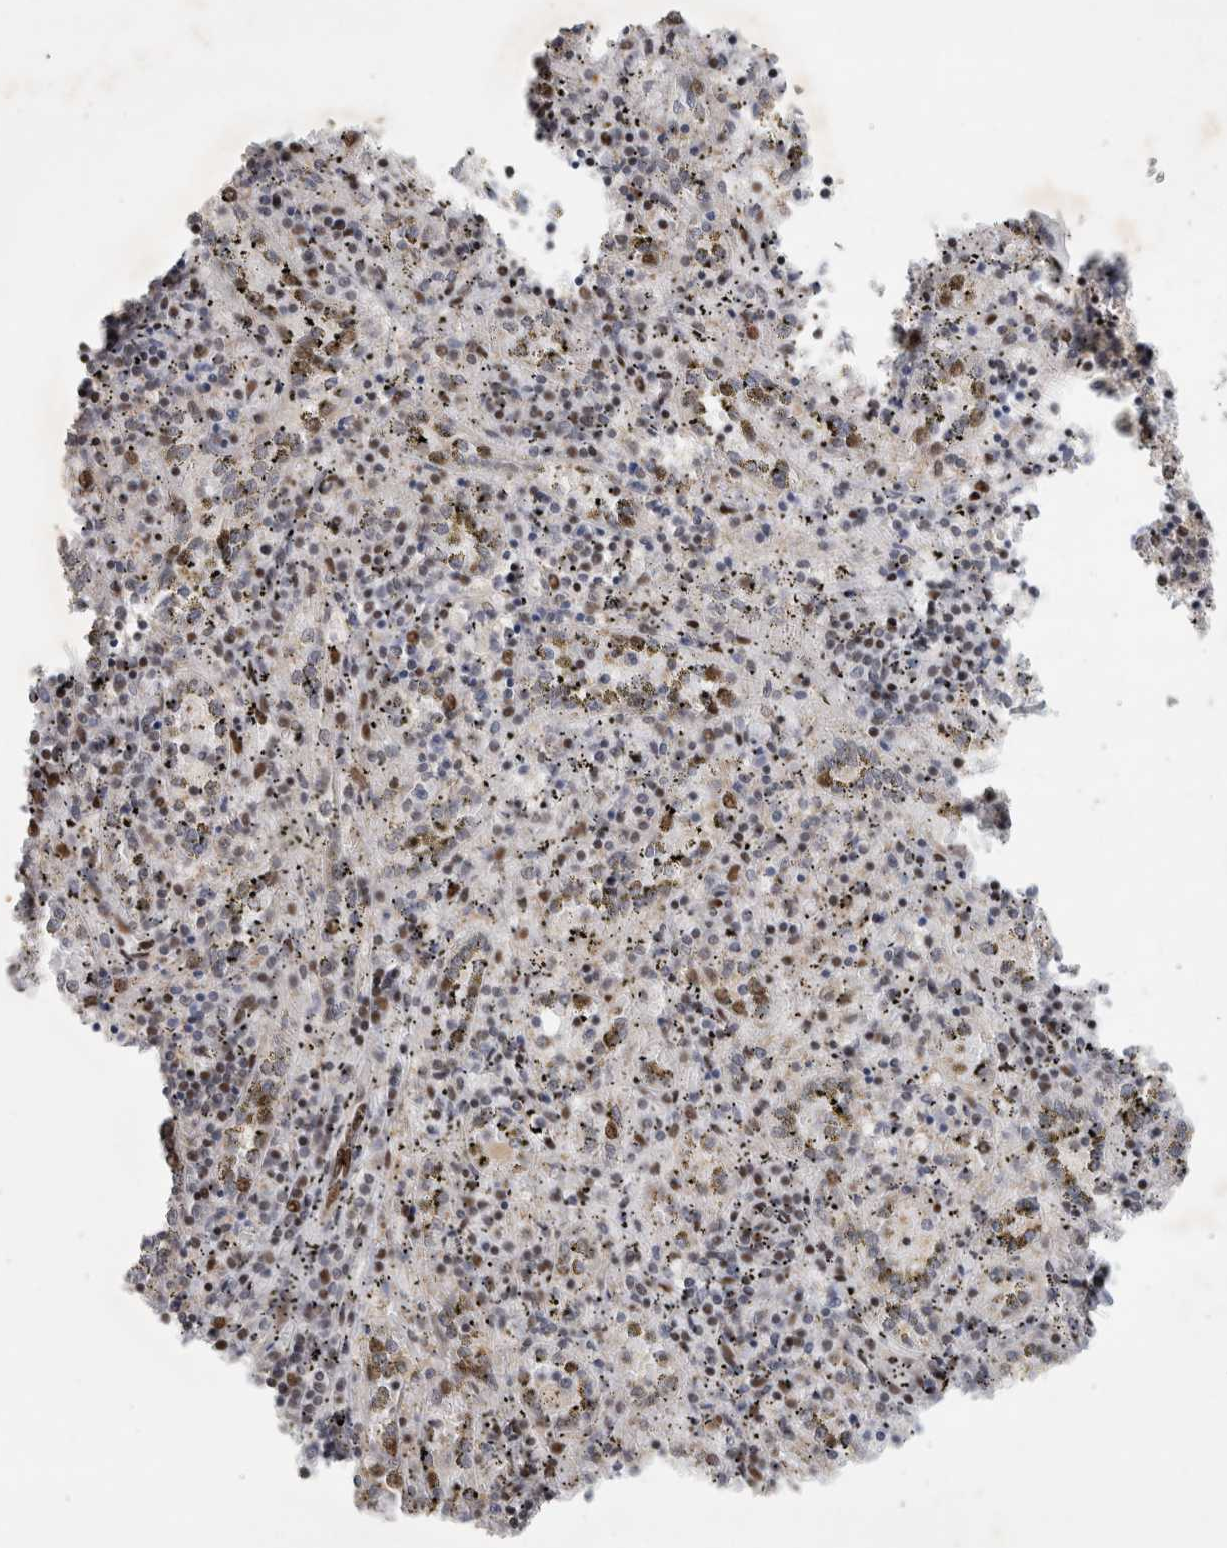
{"staining": {"intensity": "weak", "quantity": "<25%", "location": "nuclear"}, "tissue": "spleen", "cell_type": "Cells in red pulp", "image_type": "normal", "snomed": [{"axis": "morphology", "description": "Normal tissue, NOS"}, {"axis": "topography", "description": "Spleen"}], "caption": "Cells in red pulp are negative for protein expression in unremarkable human spleen. The staining was performed using DAB (3,3'-diaminobenzidine) to visualize the protein expression in brown, while the nuclei were stained in blue with hematoxylin (Magnification: 20x).", "gene": "C8orf58", "patient": {"sex": "male", "age": 11}}